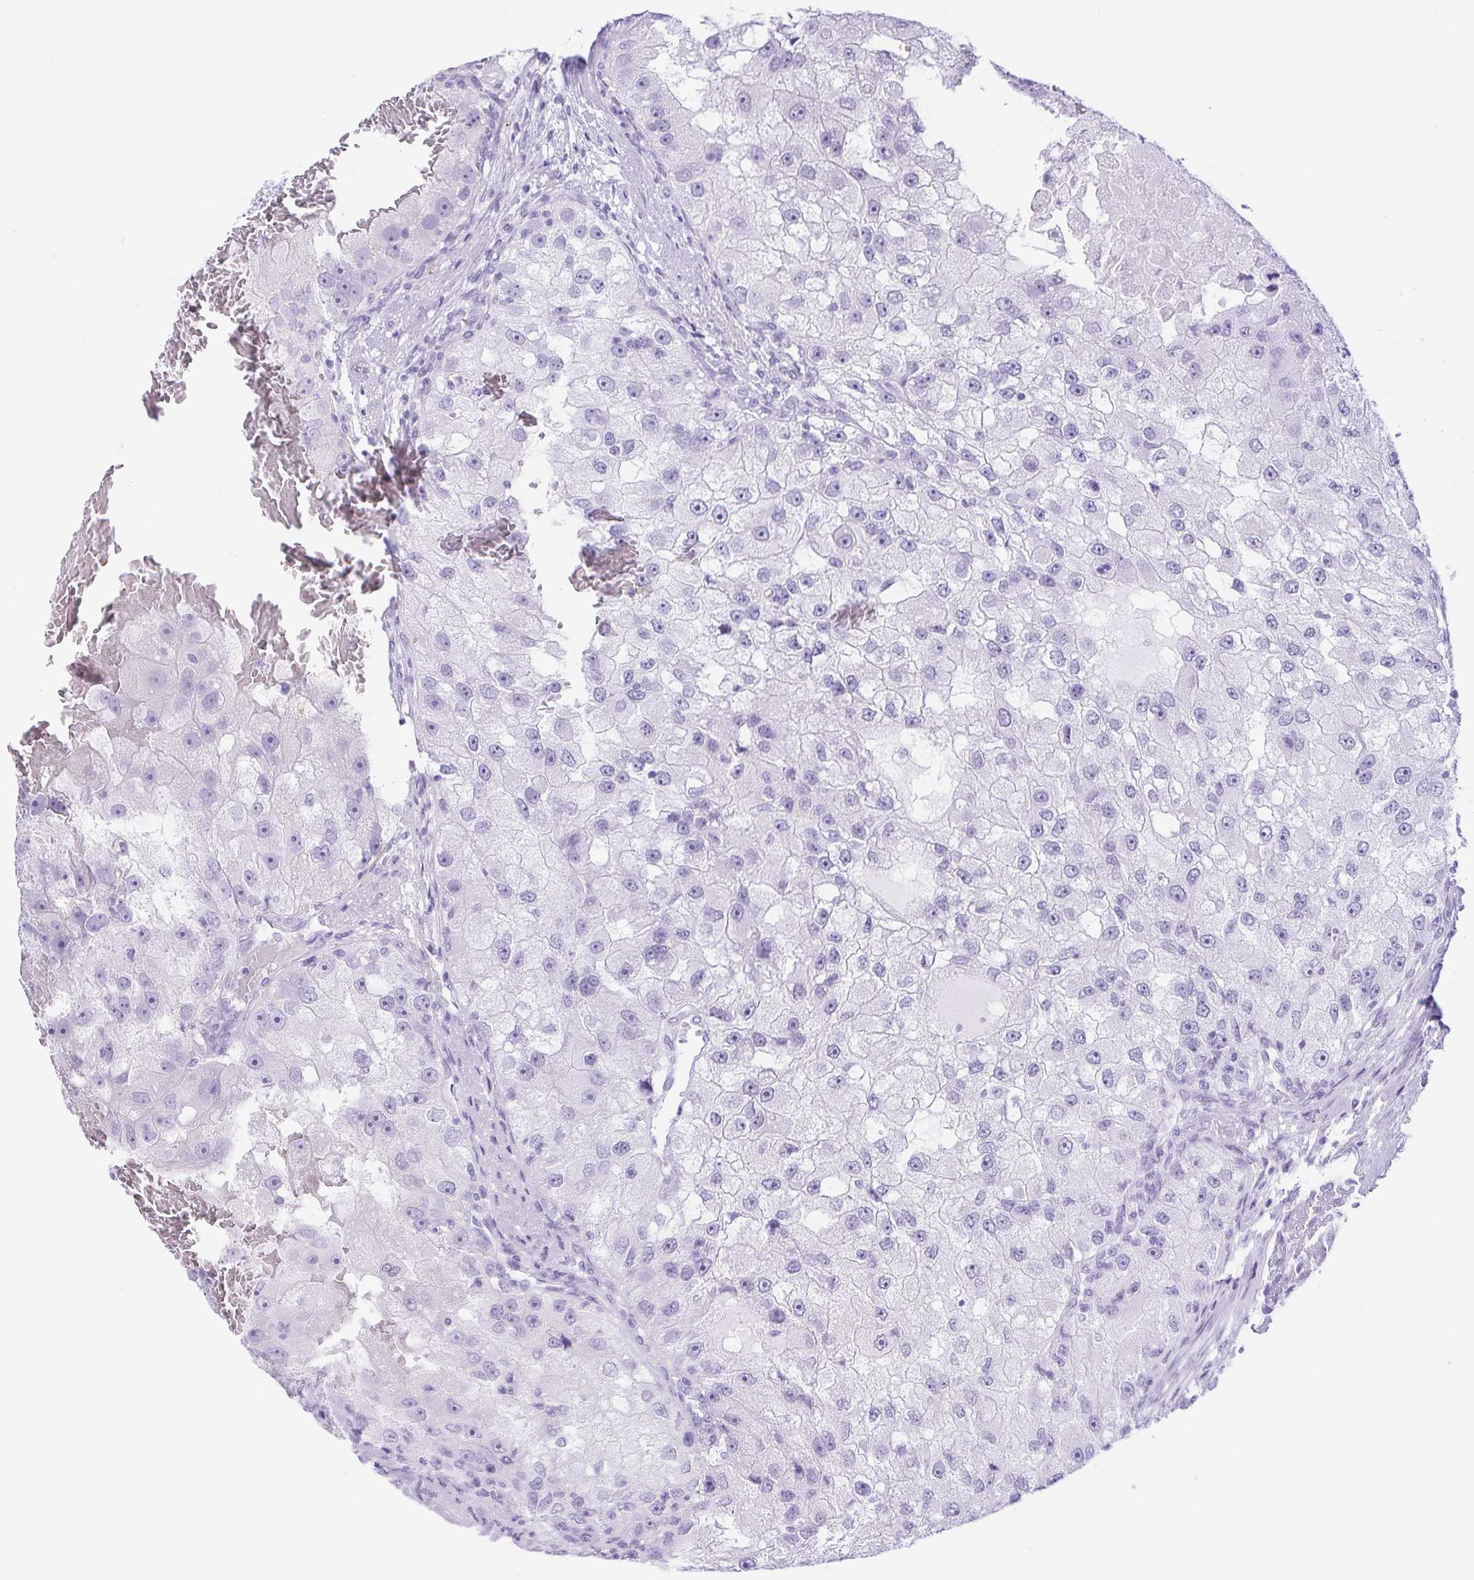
{"staining": {"intensity": "negative", "quantity": "none", "location": "none"}, "tissue": "renal cancer", "cell_type": "Tumor cells", "image_type": "cancer", "snomed": [{"axis": "morphology", "description": "Adenocarcinoma, NOS"}, {"axis": "topography", "description": "Kidney"}], "caption": "IHC micrograph of human renal cancer stained for a protein (brown), which reveals no positivity in tumor cells.", "gene": "ERP27", "patient": {"sex": "male", "age": 63}}